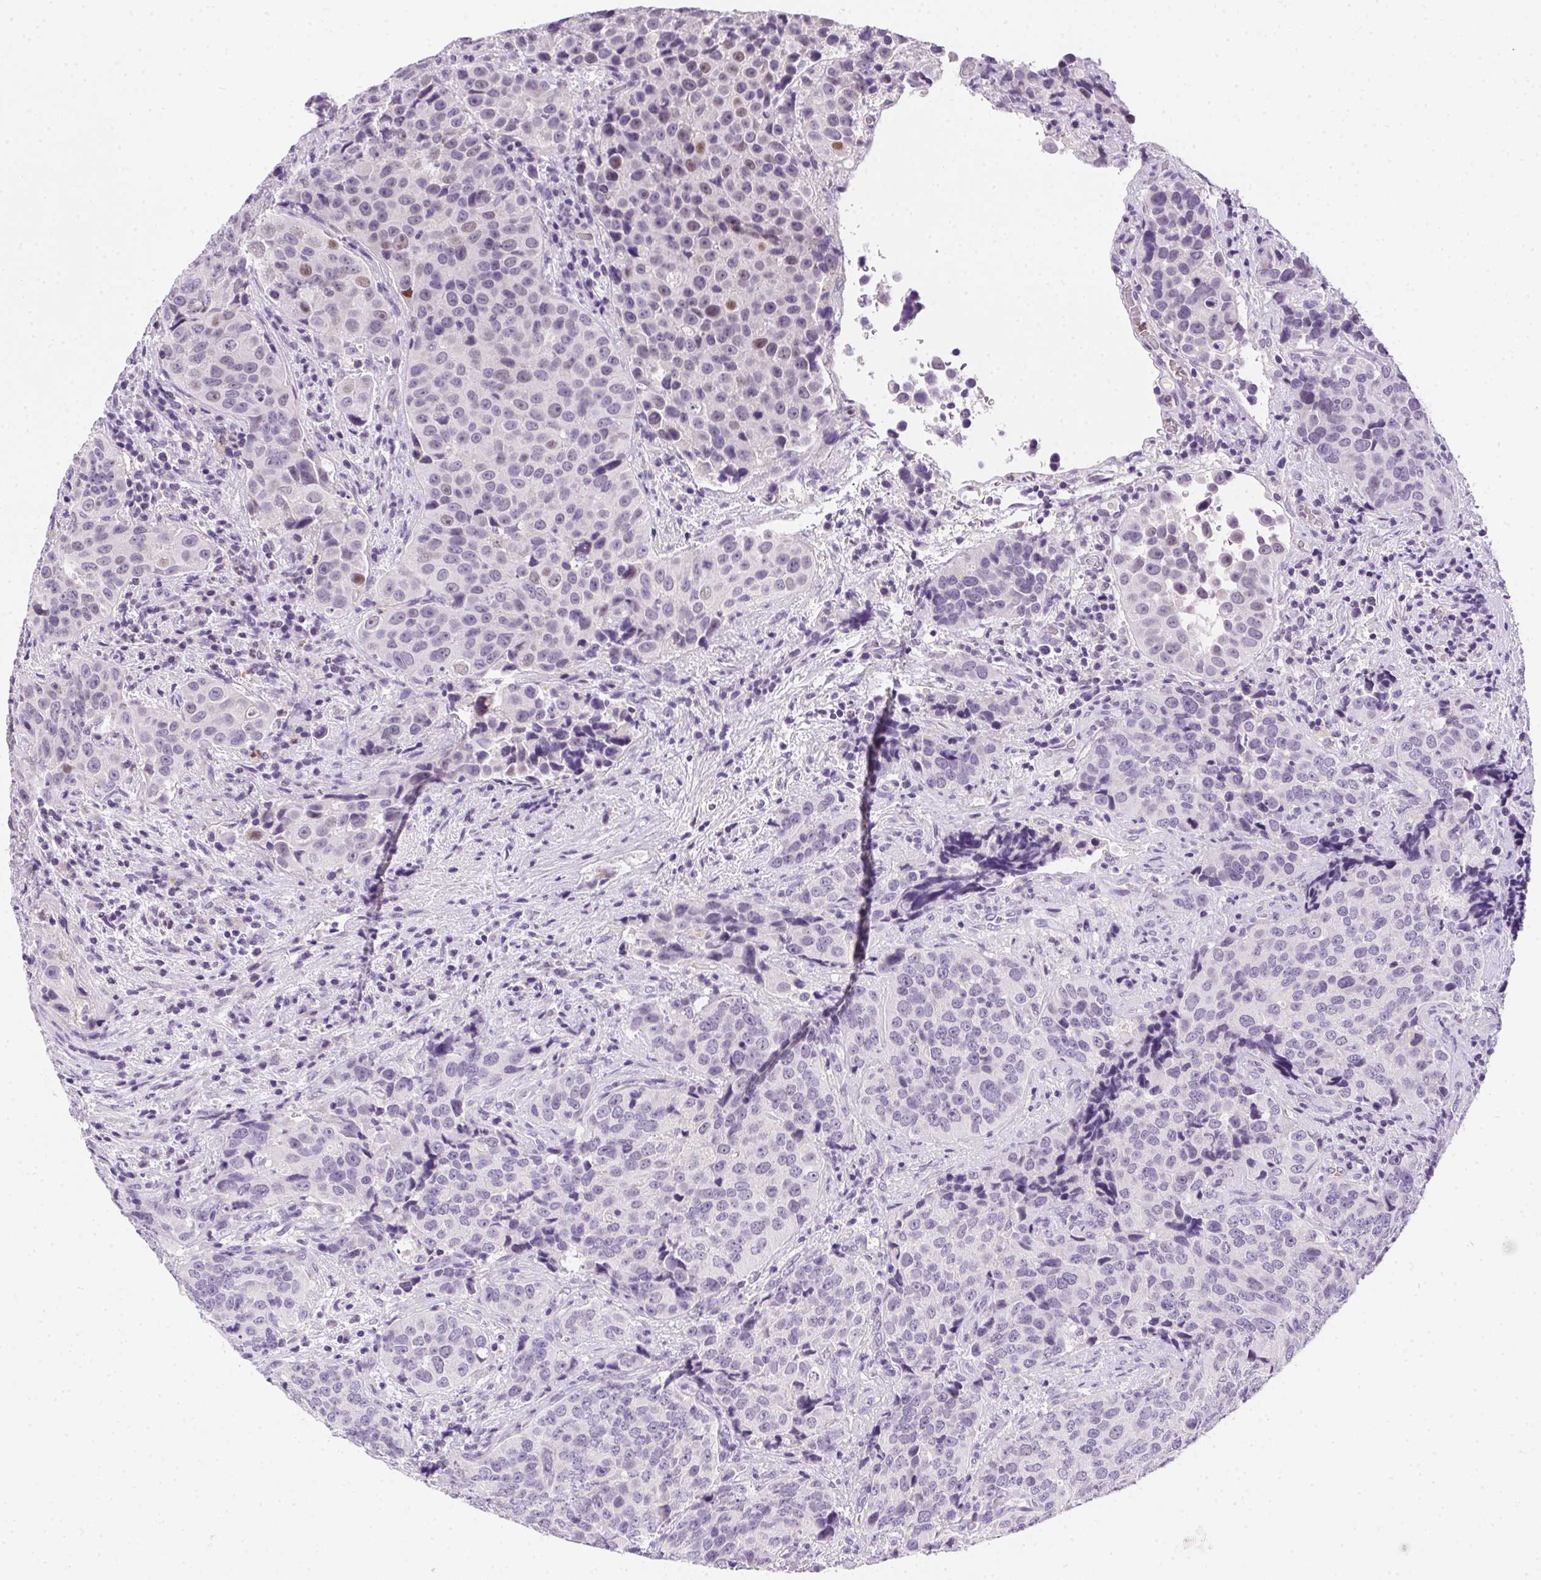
{"staining": {"intensity": "weak", "quantity": "<25%", "location": "nuclear"}, "tissue": "urothelial cancer", "cell_type": "Tumor cells", "image_type": "cancer", "snomed": [{"axis": "morphology", "description": "Urothelial carcinoma, NOS"}, {"axis": "topography", "description": "Urinary bladder"}], "caption": "Immunohistochemistry (IHC) micrograph of human transitional cell carcinoma stained for a protein (brown), which reveals no expression in tumor cells.", "gene": "SSTR4", "patient": {"sex": "male", "age": 52}}